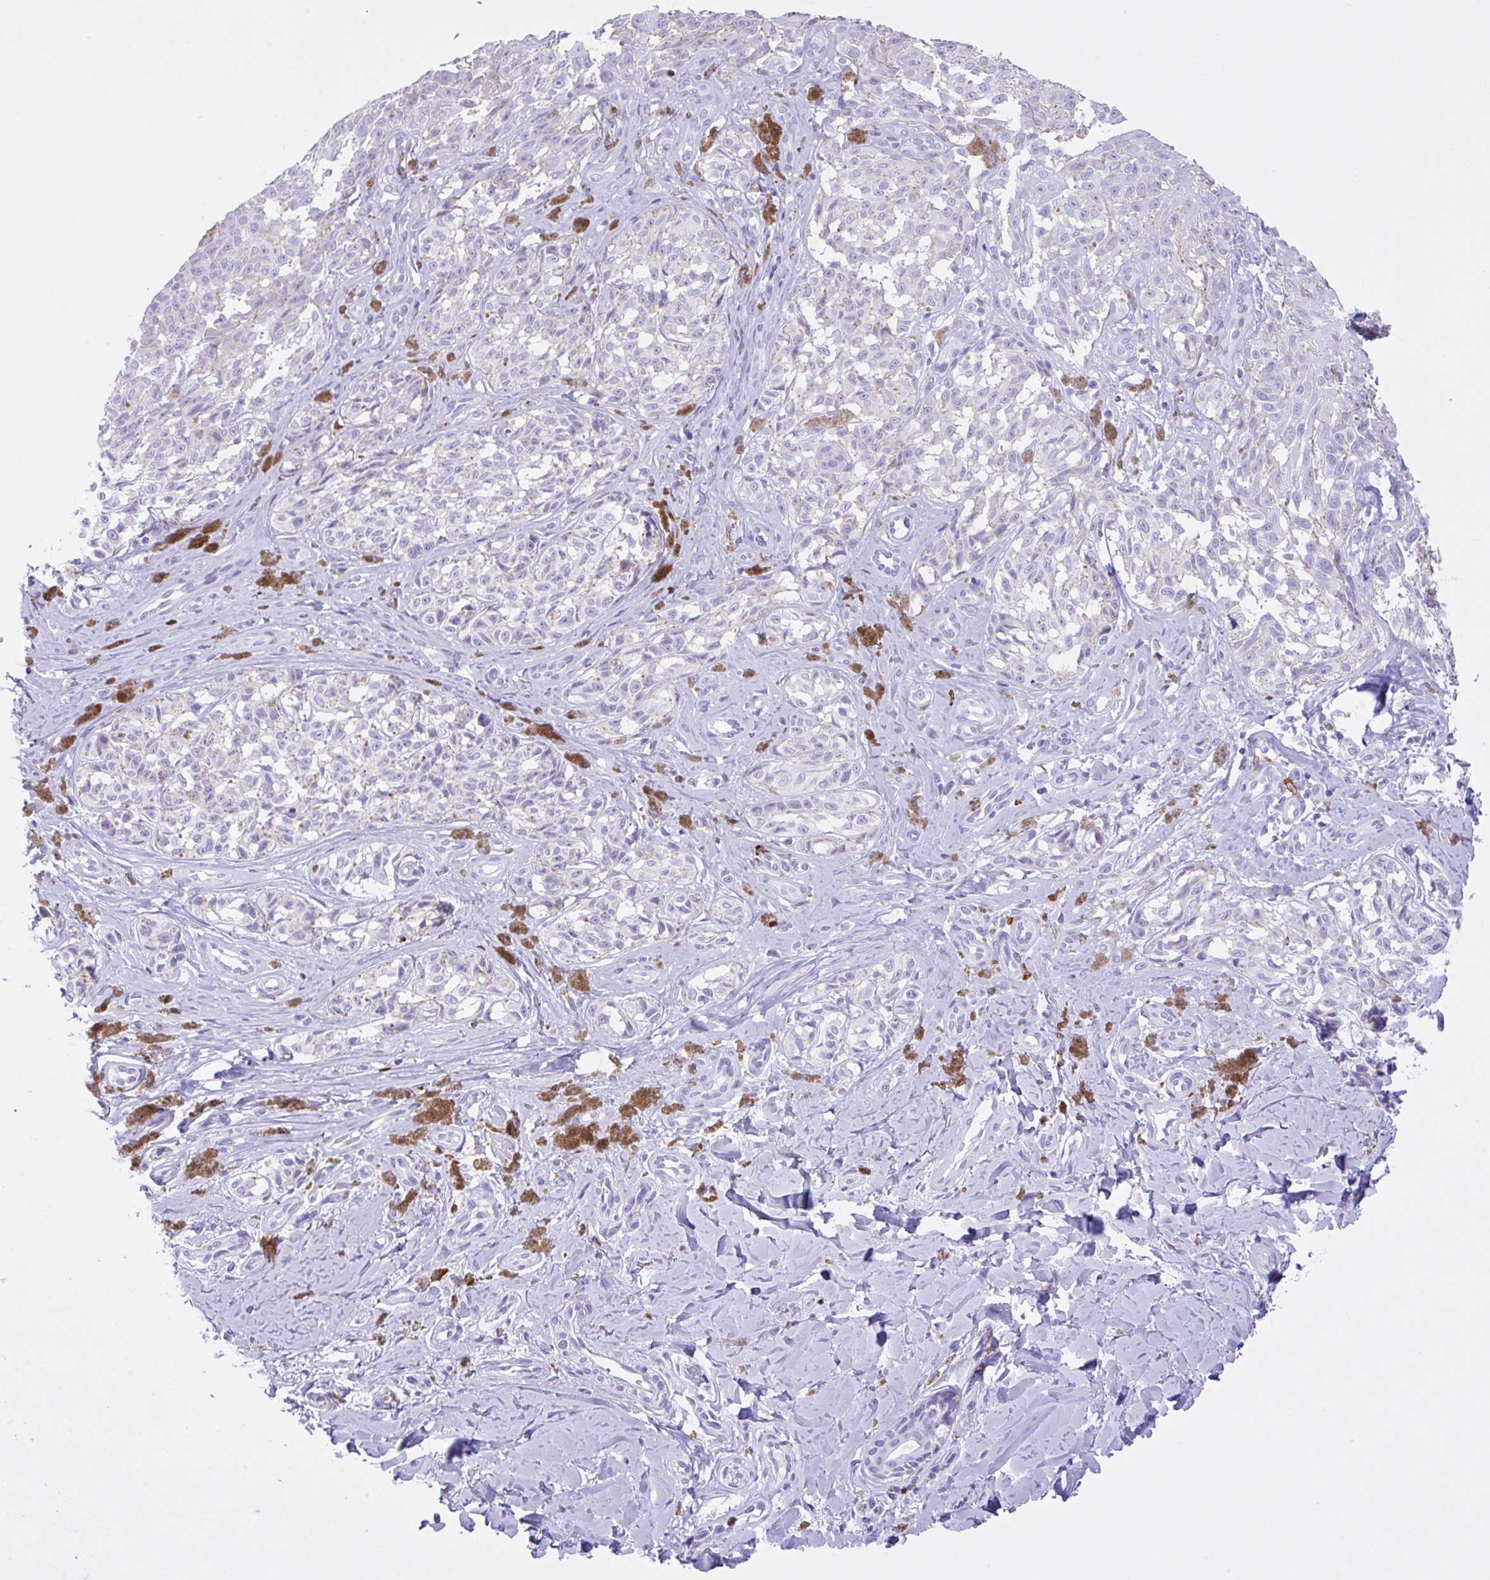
{"staining": {"intensity": "negative", "quantity": "none", "location": "none"}, "tissue": "melanoma", "cell_type": "Tumor cells", "image_type": "cancer", "snomed": [{"axis": "morphology", "description": "Malignant melanoma, NOS"}, {"axis": "topography", "description": "Skin"}], "caption": "The image shows no significant positivity in tumor cells of melanoma.", "gene": "NCF1", "patient": {"sex": "female", "age": 65}}